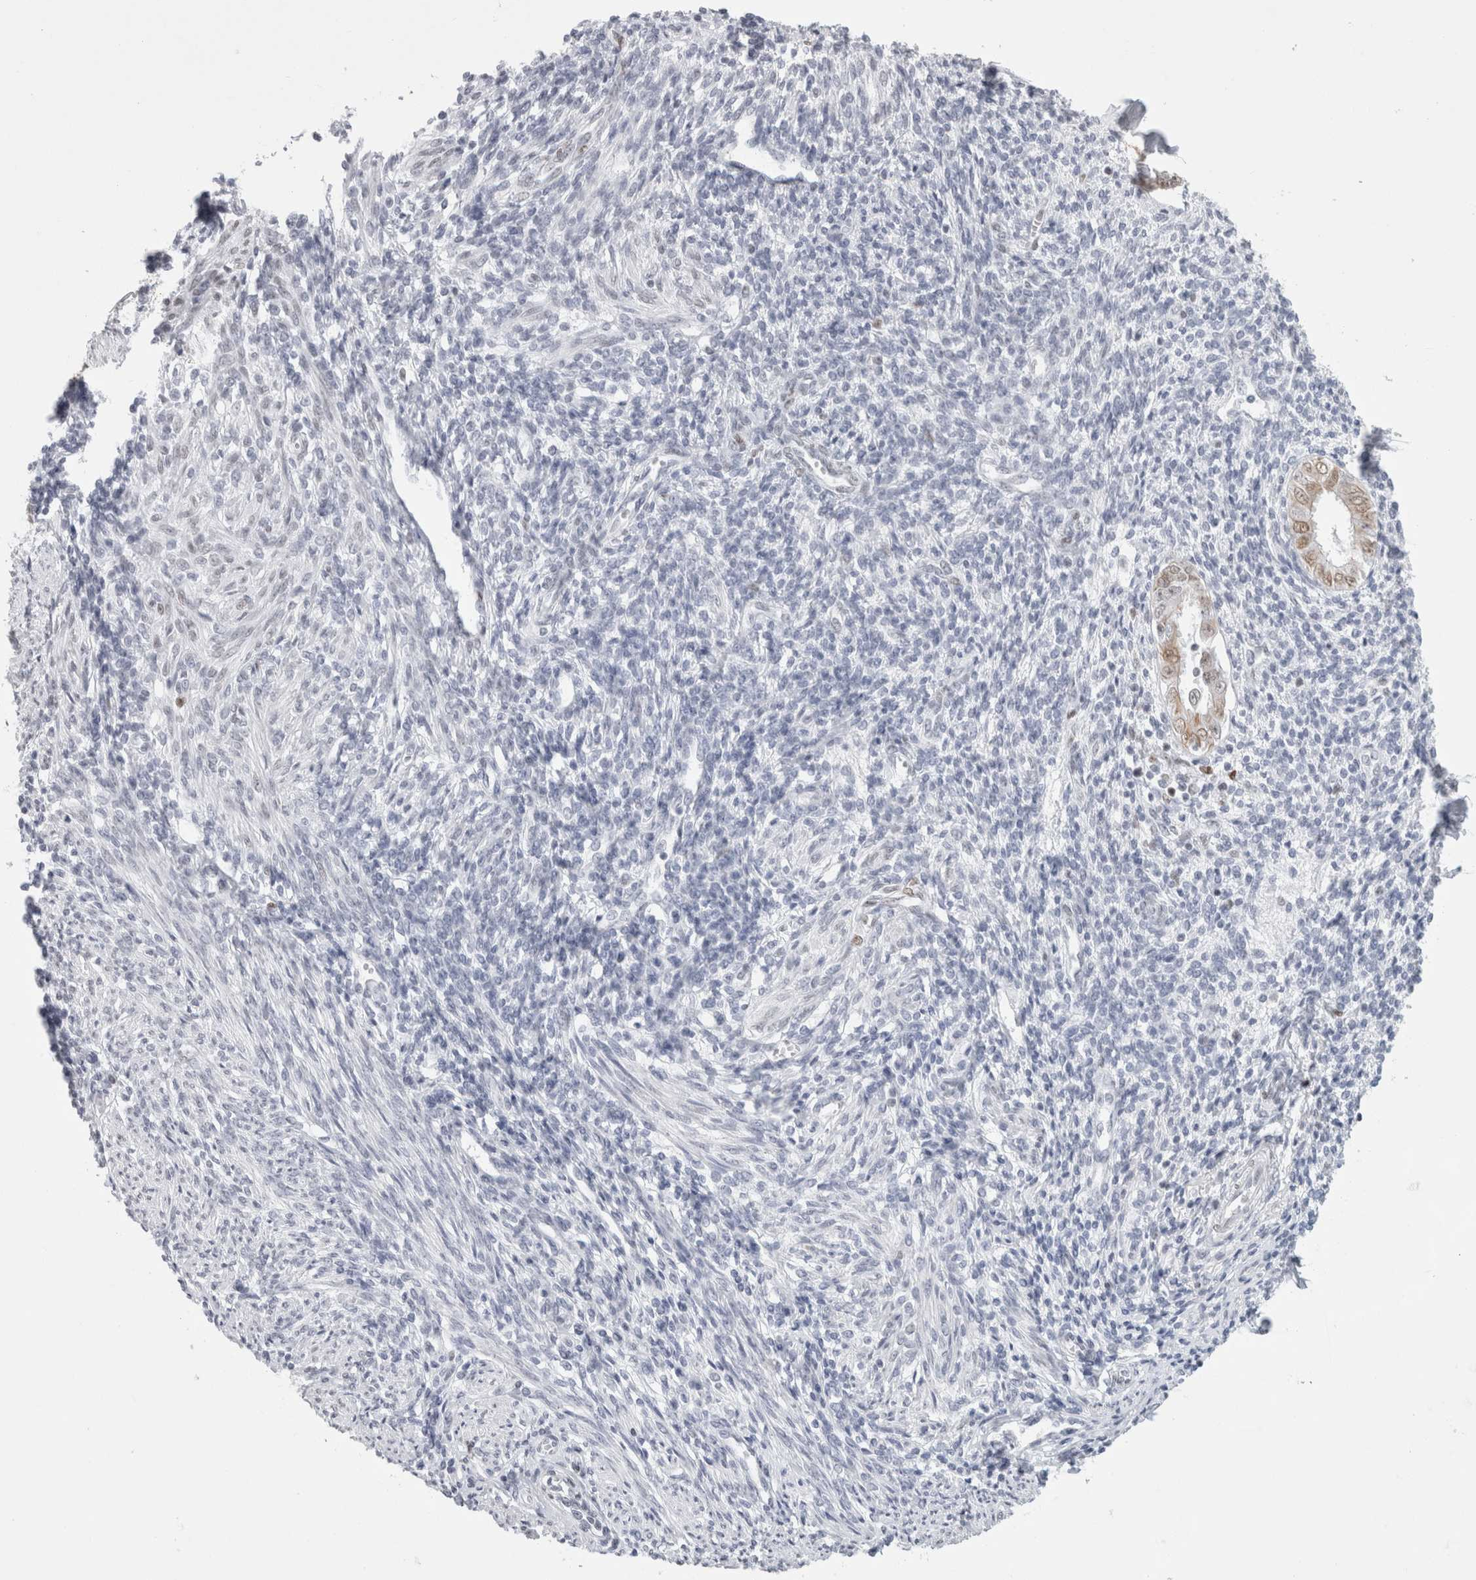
{"staining": {"intensity": "negative", "quantity": "none", "location": "none"}, "tissue": "endometrium", "cell_type": "Cells in endometrial stroma", "image_type": "normal", "snomed": [{"axis": "morphology", "description": "Normal tissue, NOS"}, {"axis": "topography", "description": "Endometrium"}], "caption": "Immunohistochemistry (IHC) photomicrograph of normal human endometrium stained for a protein (brown), which displays no staining in cells in endometrial stroma.", "gene": "SMARCC1", "patient": {"sex": "female", "age": 66}}